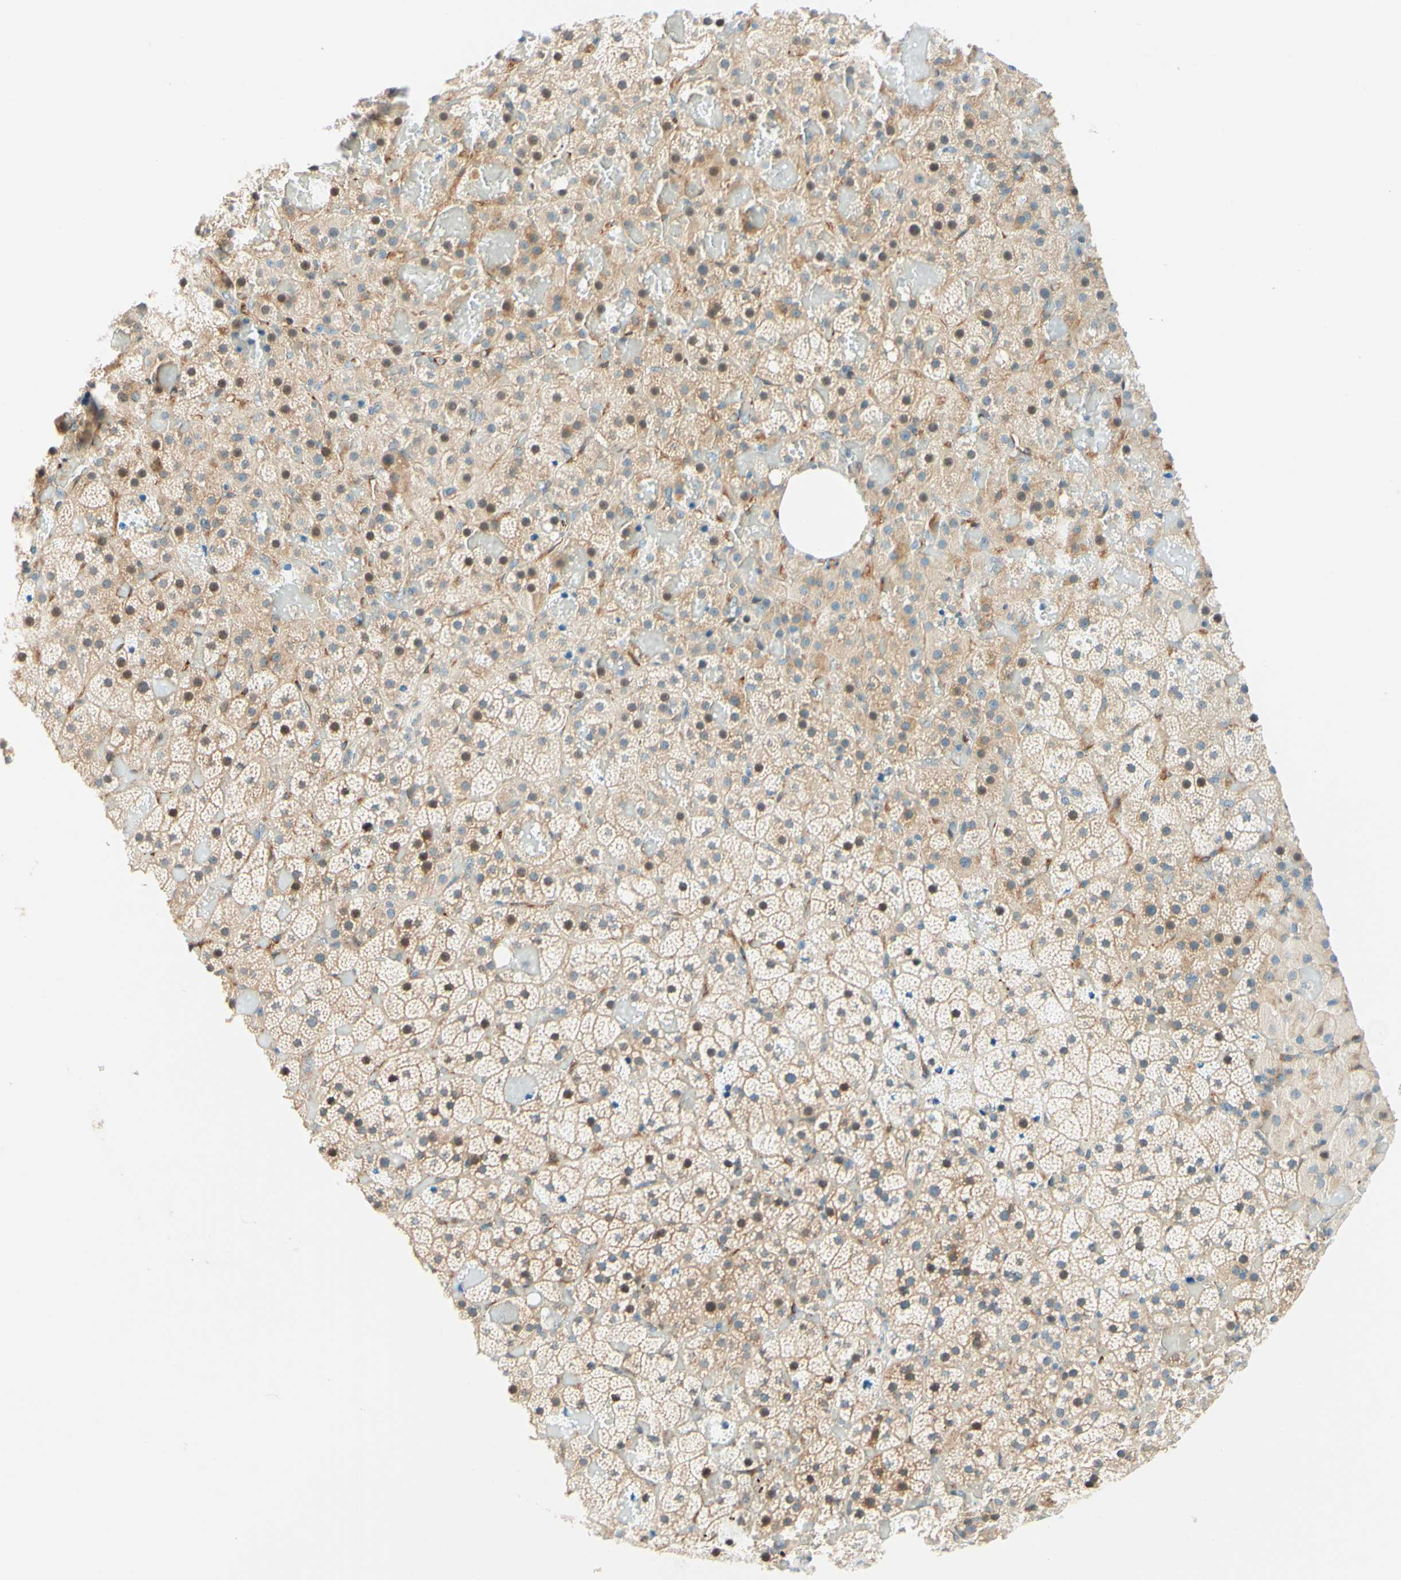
{"staining": {"intensity": "weak", "quantity": "25%-75%", "location": "cytoplasmic/membranous,nuclear"}, "tissue": "adrenal gland", "cell_type": "Glandular cells", "image_type": "normal", "snomed": [{"axis": "morphology", "description": "Normal tissue, NOS"}, {"axis": "topography", "description": "Adrenal gland"}], "caption": "Protein expression analysis of unremarkable human adrenal gland reveals weak cytoplasmic/membranous,nuclear staining in approximately 25%-75% of glandular cells.", "gene": "TAOK2", "patient": {"sex": "female", "age": 59}}